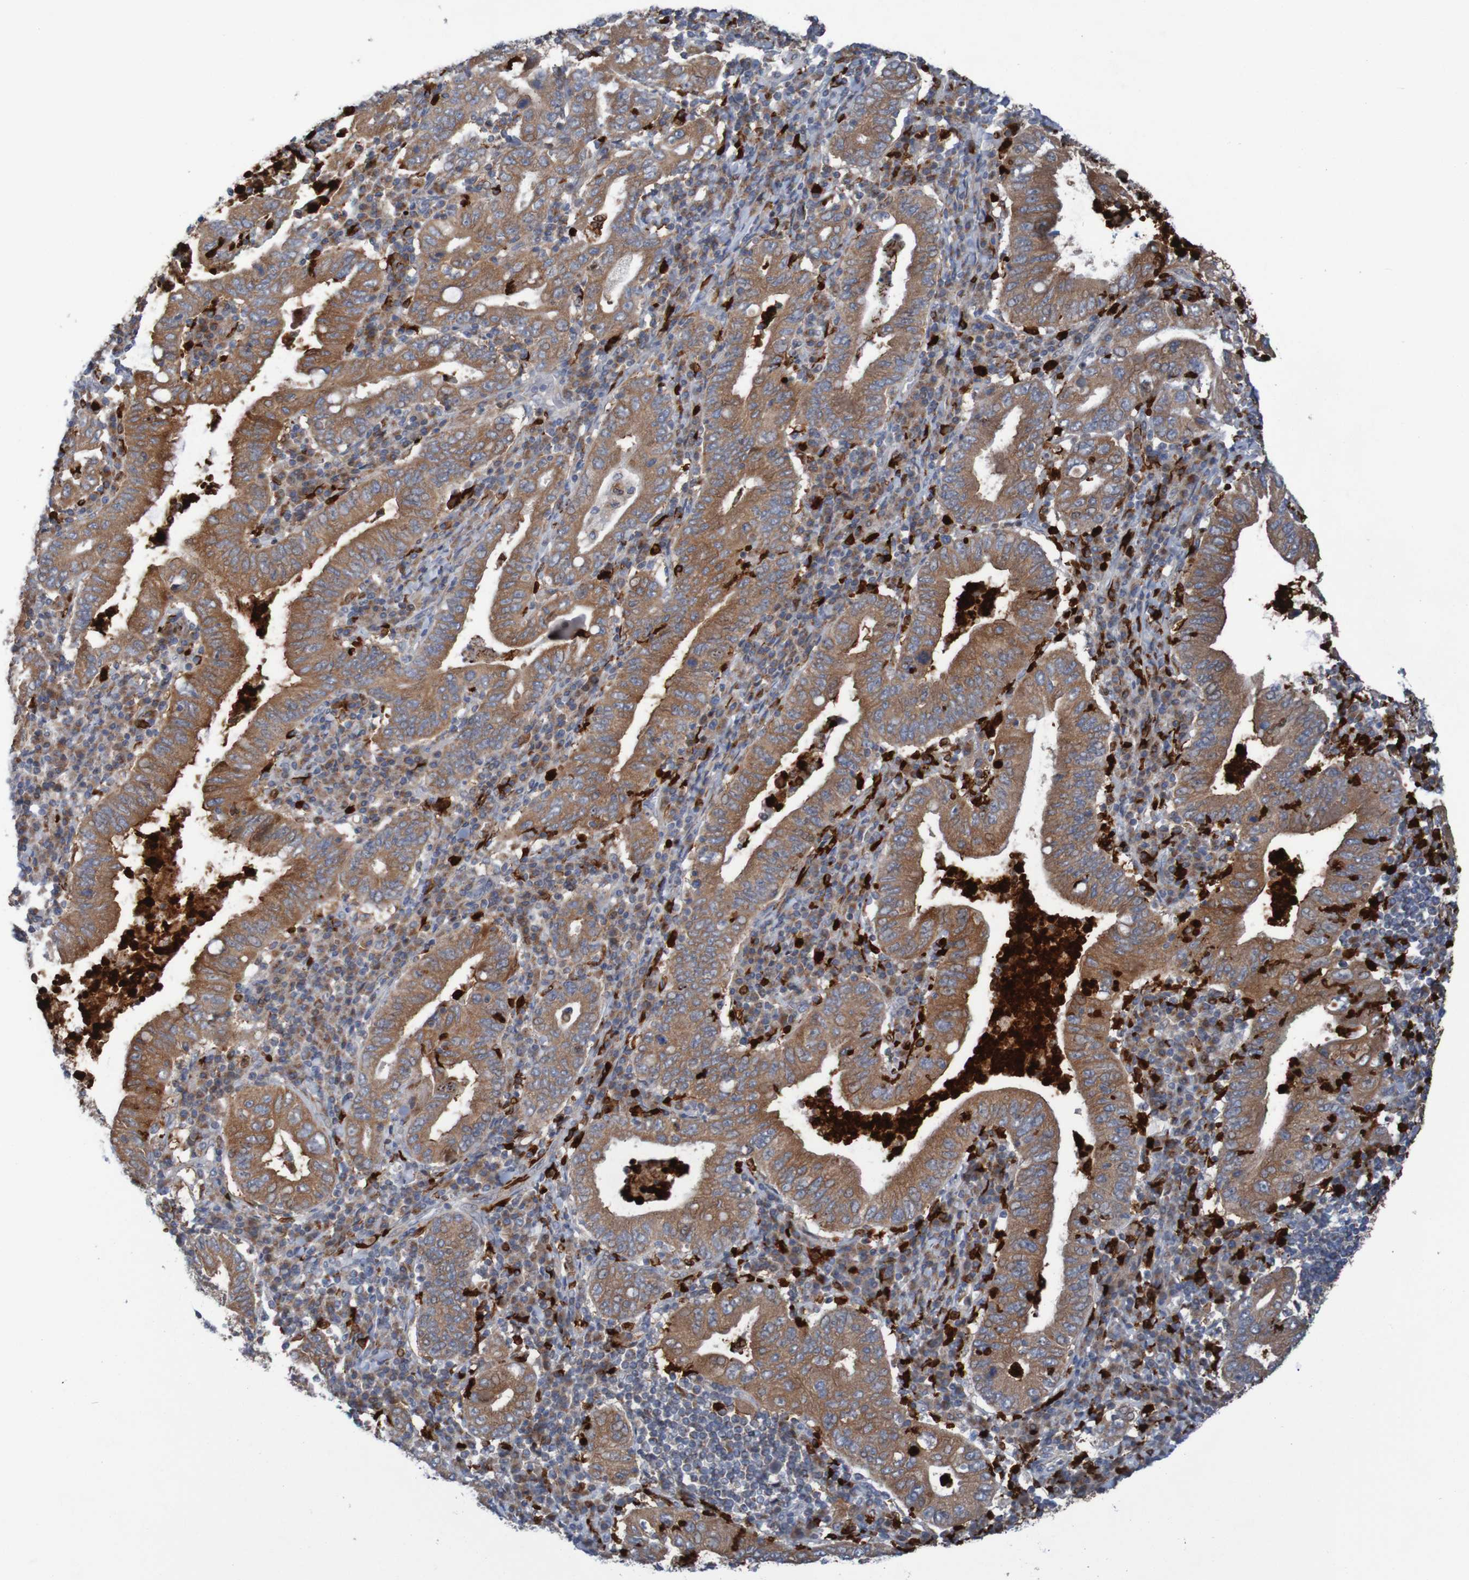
{"staining": {"intensity": "moderate", "quantity": ">75%", "location": "cytoplasmic/membranous"}, "tissue": "stomach cancer", "cell_type": "Tumor cells", "image_type": "cancer", "snomed": [{"axis": "morphology", "description": "Normal tissue, NOS"}, {"axis": "morphology", "description": "Adenocarcinoma, NOS"}, {"axis": "topography", "description": "Esophagus"}, {"axis": "topography", "description": "Stomach, upper"}, {"axis": "topography", "description": "Peripheral nerve tissue"}], "caption": "Protein staining of adenocarcinoma (stomach) tissue exhibits moderate cytoplasmic/membranous staining in approximately >75% of tumor cells.", "gene": "PARP4", "patient": {"sex": "male", "age": 62}}